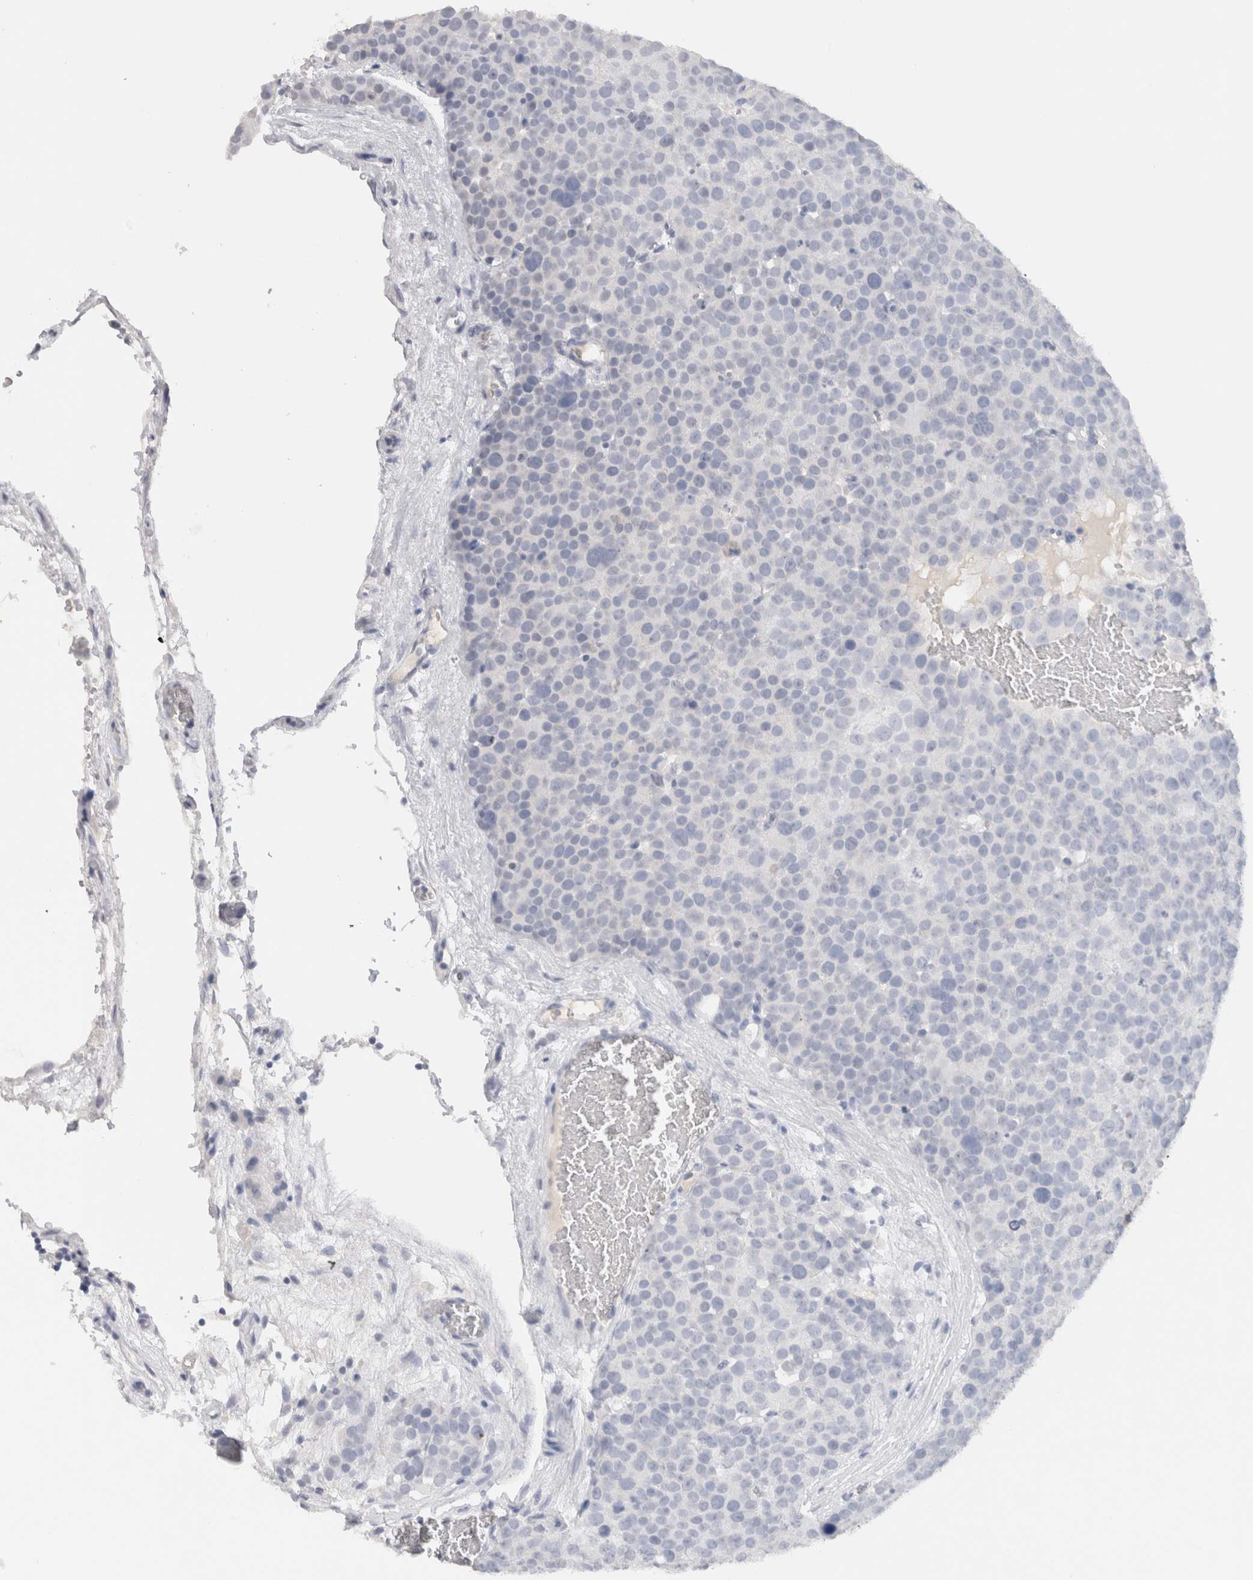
{"staining": {"intensity": "negative", "quantity": "none", "location": "none"}, "tissue": "testis cancer", "cell_type": "Tumor cells", "image_type": "cancer", "snomed": [{"axis": "morphology", "description": "Seminoma, NOS"}, {"axis": "topography", "description": "Testis"}], "caption": "Tumor cells show no significant staining in testis cancer (seminoma).", "gene": "LAMP3", "patient": {"sex": "male", "age": 71}}